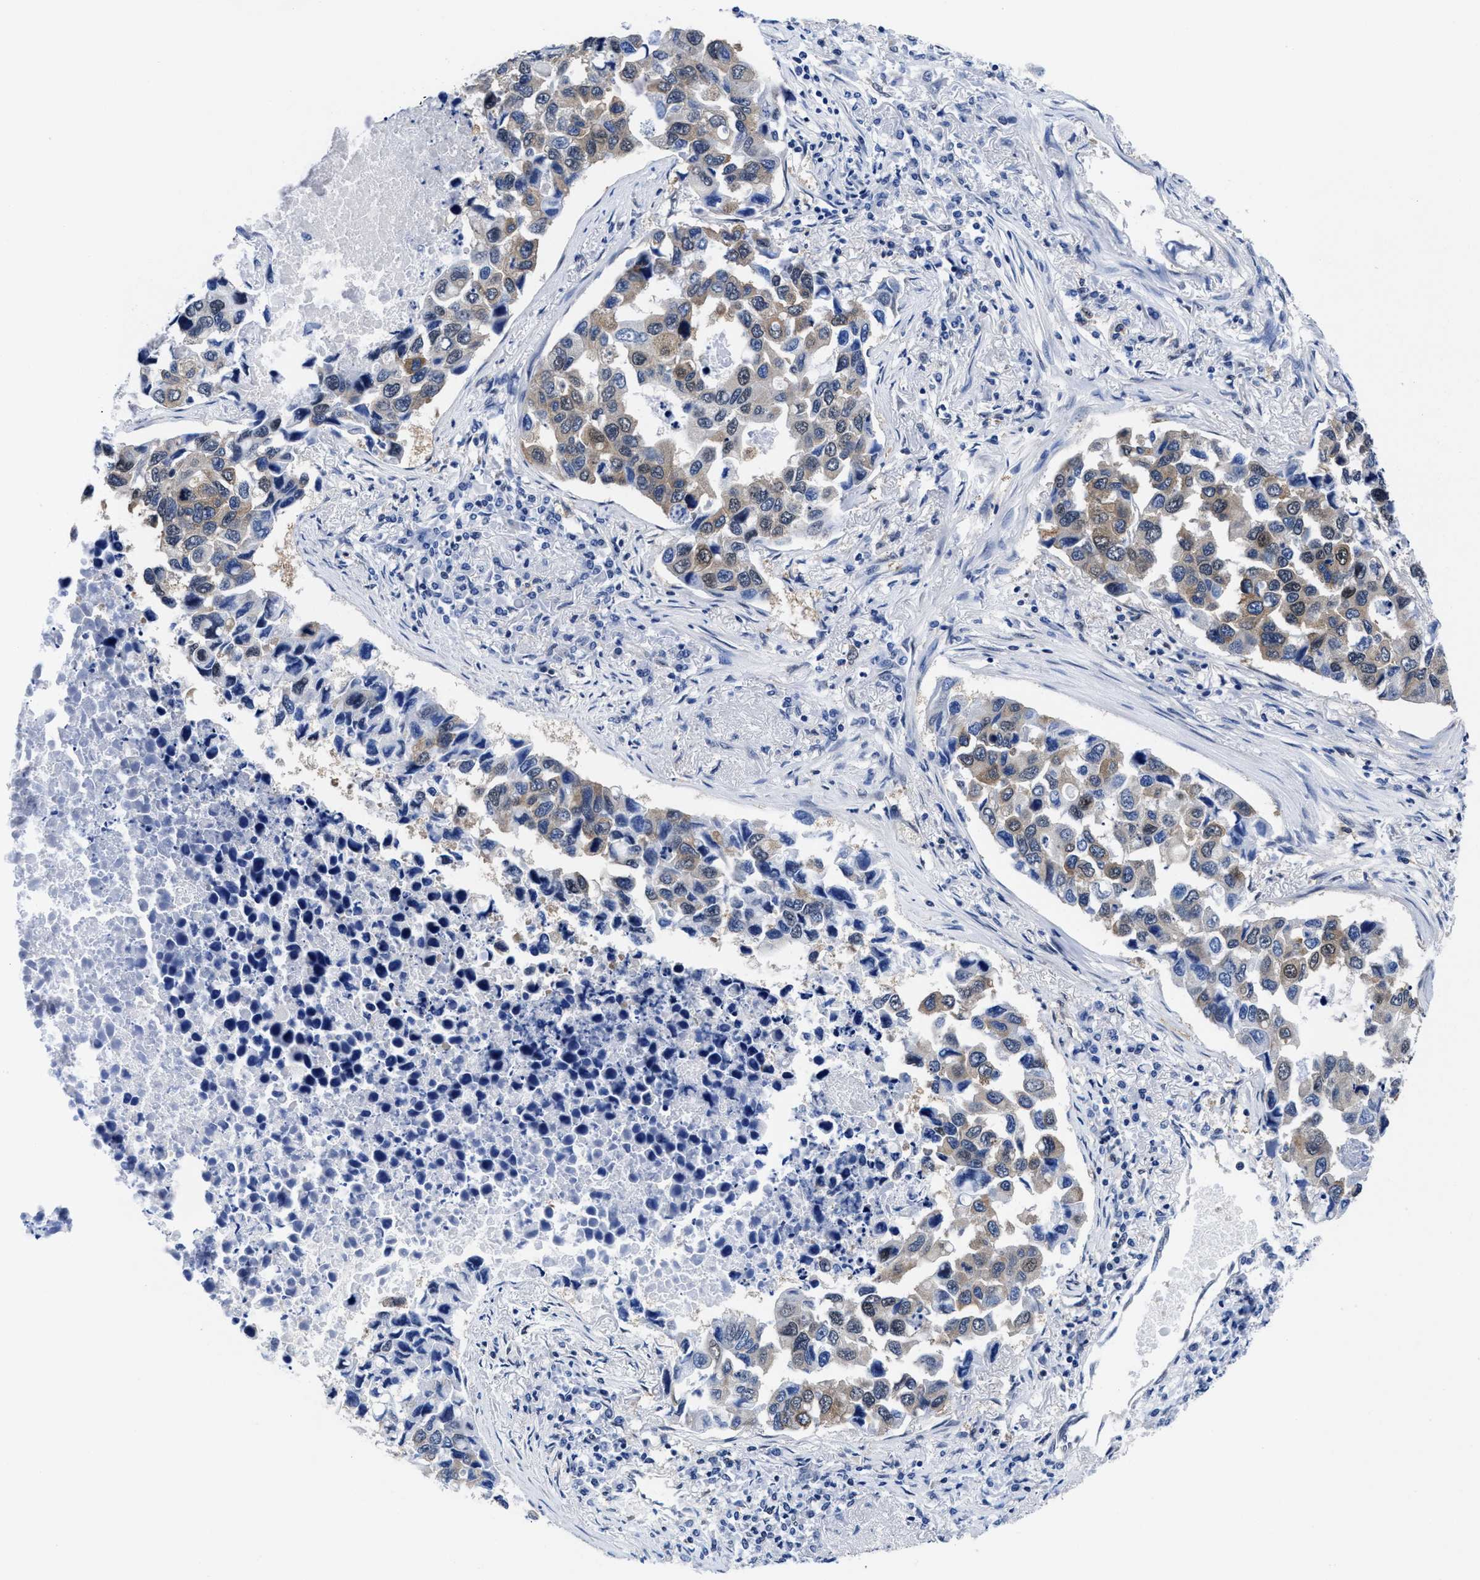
{"staining": {"intensity": "weak", "quantity": ">75%", "location": "cytoplasmic/membranous"}, "tissue": "lung cancer", "cell_type": "Tumor cells", "image_type": "cancer", "snomed": [{"axis": "morphology", "description": "Adenocarcinoma, NOS"}, {"axis": "topography", "description": "Lung"}], "caption": "Weak cytoplasmic/membranous staining is appreciated in approximately >75% of tumor cells in lung adenocarcinoma.", "gene": "ACLY", "patient": {"sex": "male", "age": 64}}